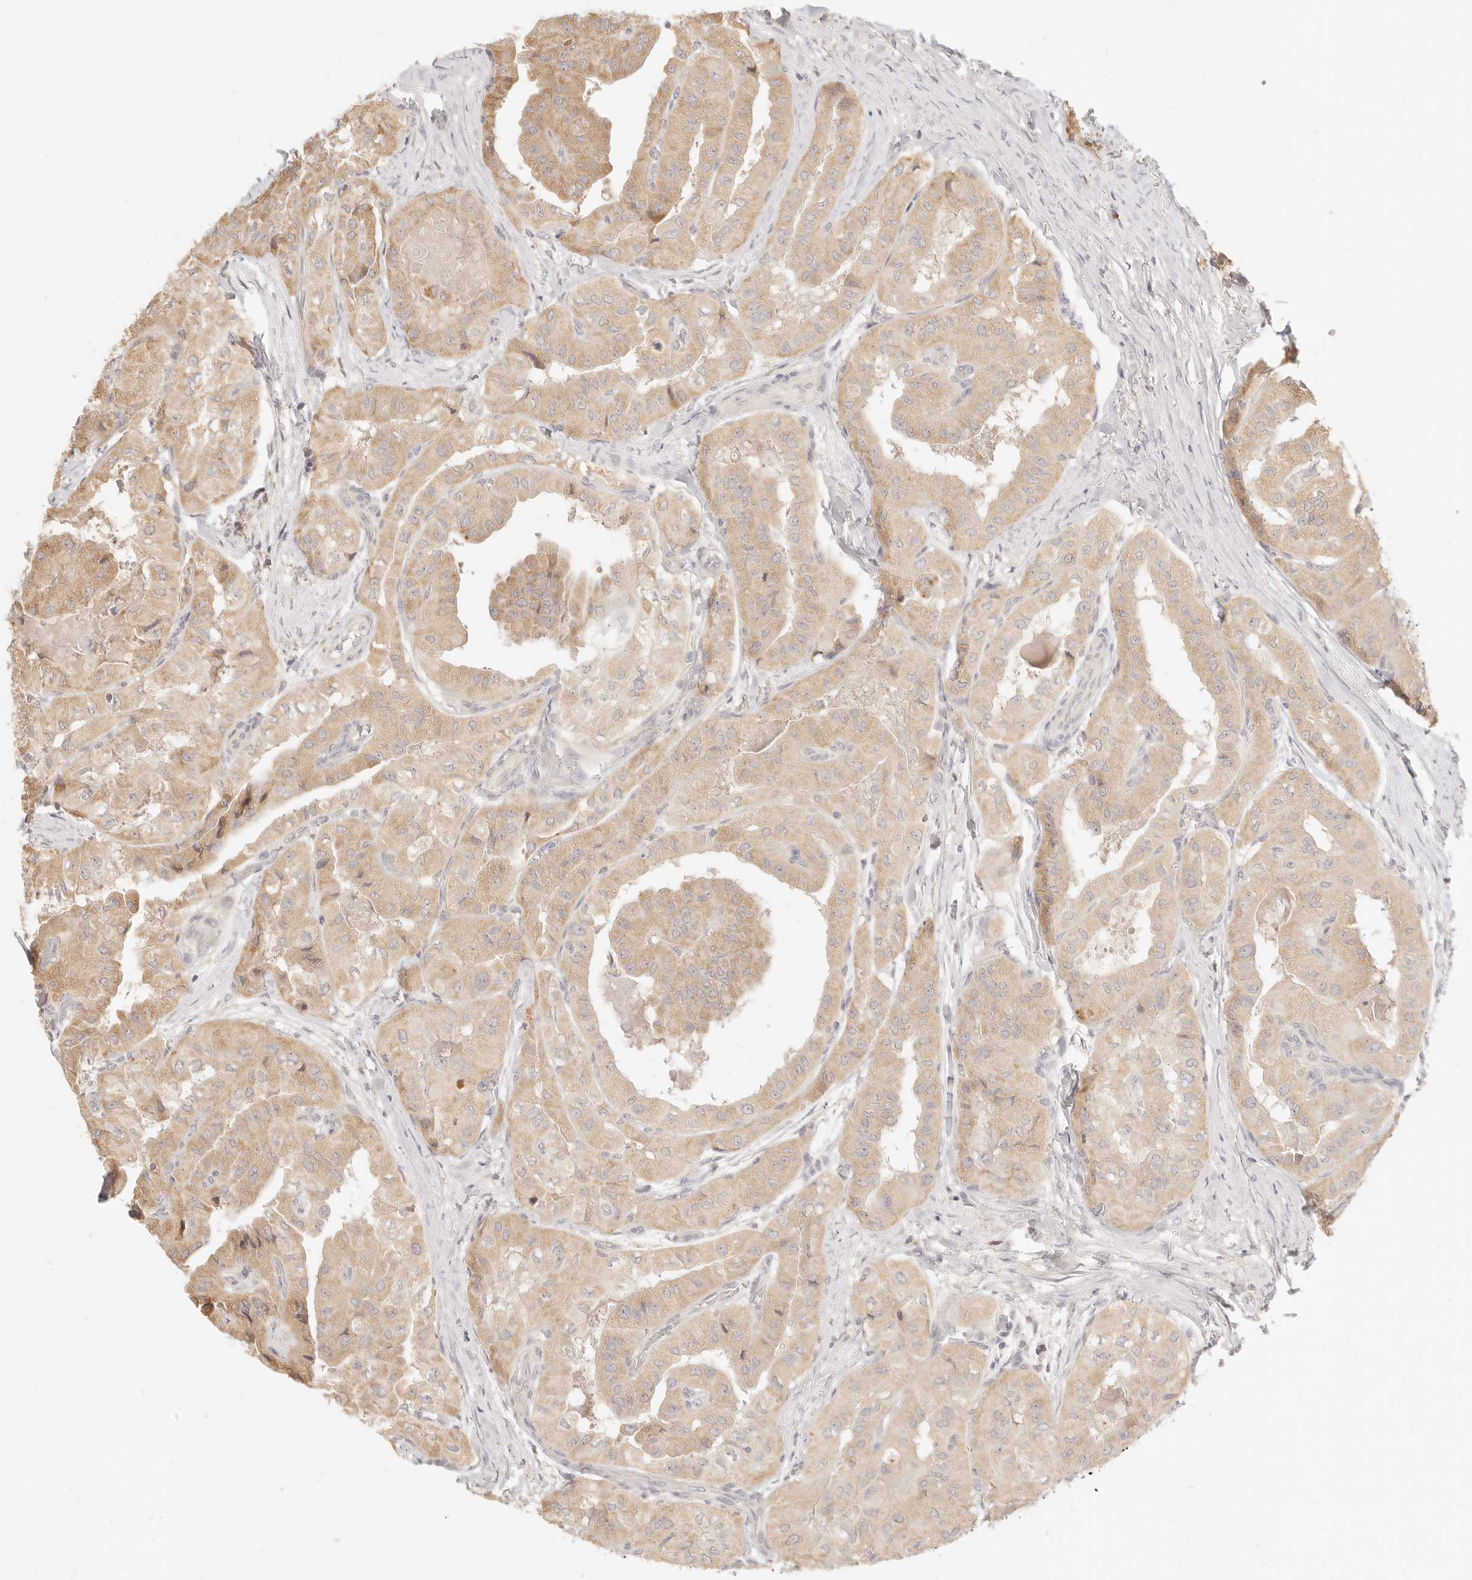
{"staining": {"intensity": "moderate", "quantity": ">75%", "location": "cytoplasmic/membranous"}, "tissue": "thyroid cancer", "cell_type": "Tumor cells", "image_type": "cancer", "snomed": [{"axis": "morphology", "description": "Papillary adenocarcinoma, NOS"}, {"axis": "topography", "description": "Thyroid gland"}], "caption": "Immunohistochemical staining of thyroid cancer displays medium levels of moderate cytoplasmic/membranous positivity in about >75% of tumor cells.", "gene": "CPLANE2", "patient": {"sex": "female", "age": 59}}